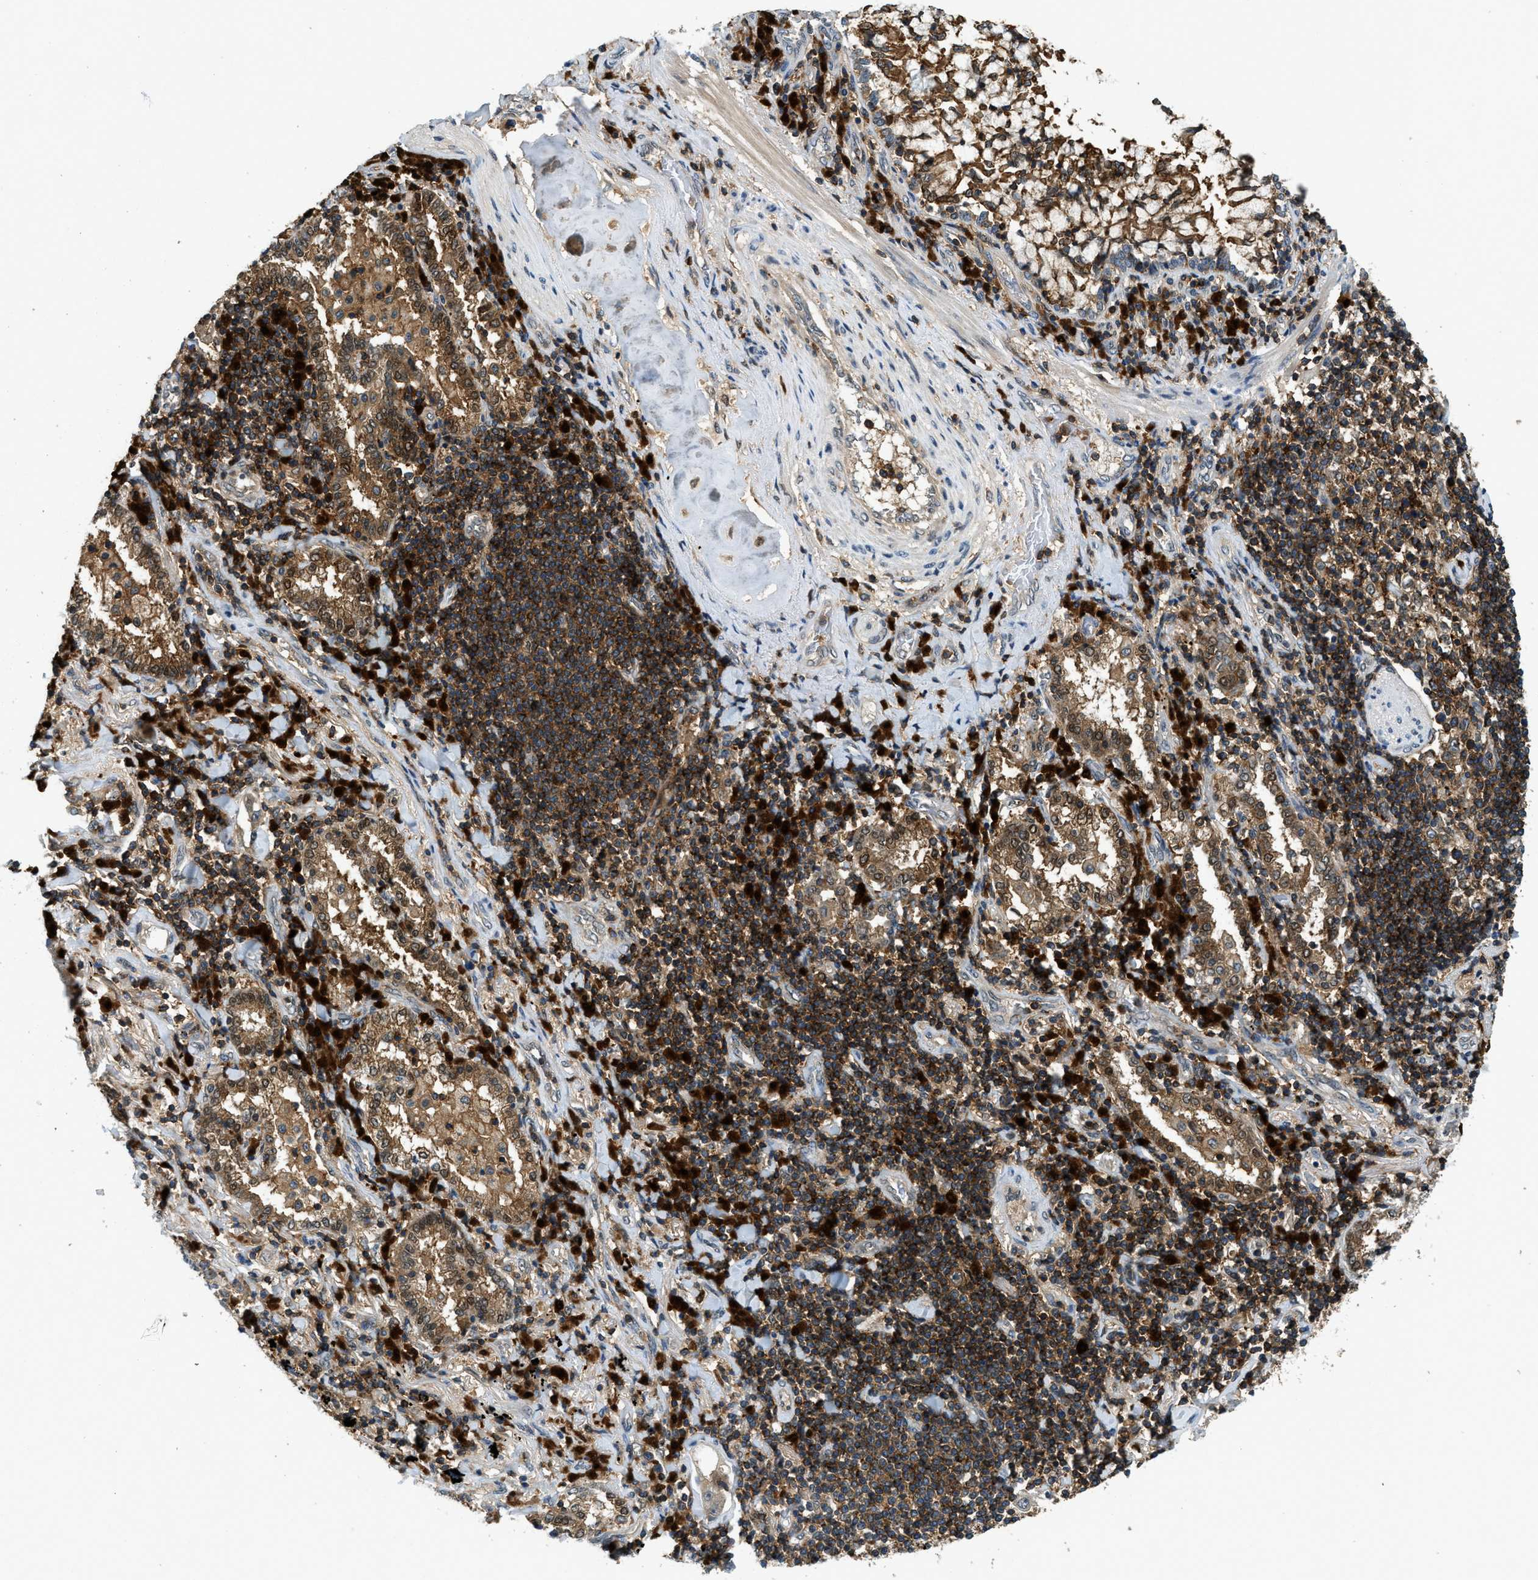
{"staining": {"intensity": "moderate", "quantity": ">75%", "location": "cytoplasmic/membranous,nuclear"}, "tissue": "lung cancer", "cell_type": "Tumor cells", "image_type": "cancer", "snomed": [{"axis": "morphology", "description": "Adenocarcinoma, NOS"}, {"axis": "topography", "description": "Lung"}], "caption": "Protein expression by immunohistochemistry (IHC) demonstrates moderate cytoplasmic/membranous and nuclear positivity in about >75% of tumor cells in lung cancer (adenocarcinoma).", "gene": "GMPPB", "patient": {"sex": "female", "age": 65}}